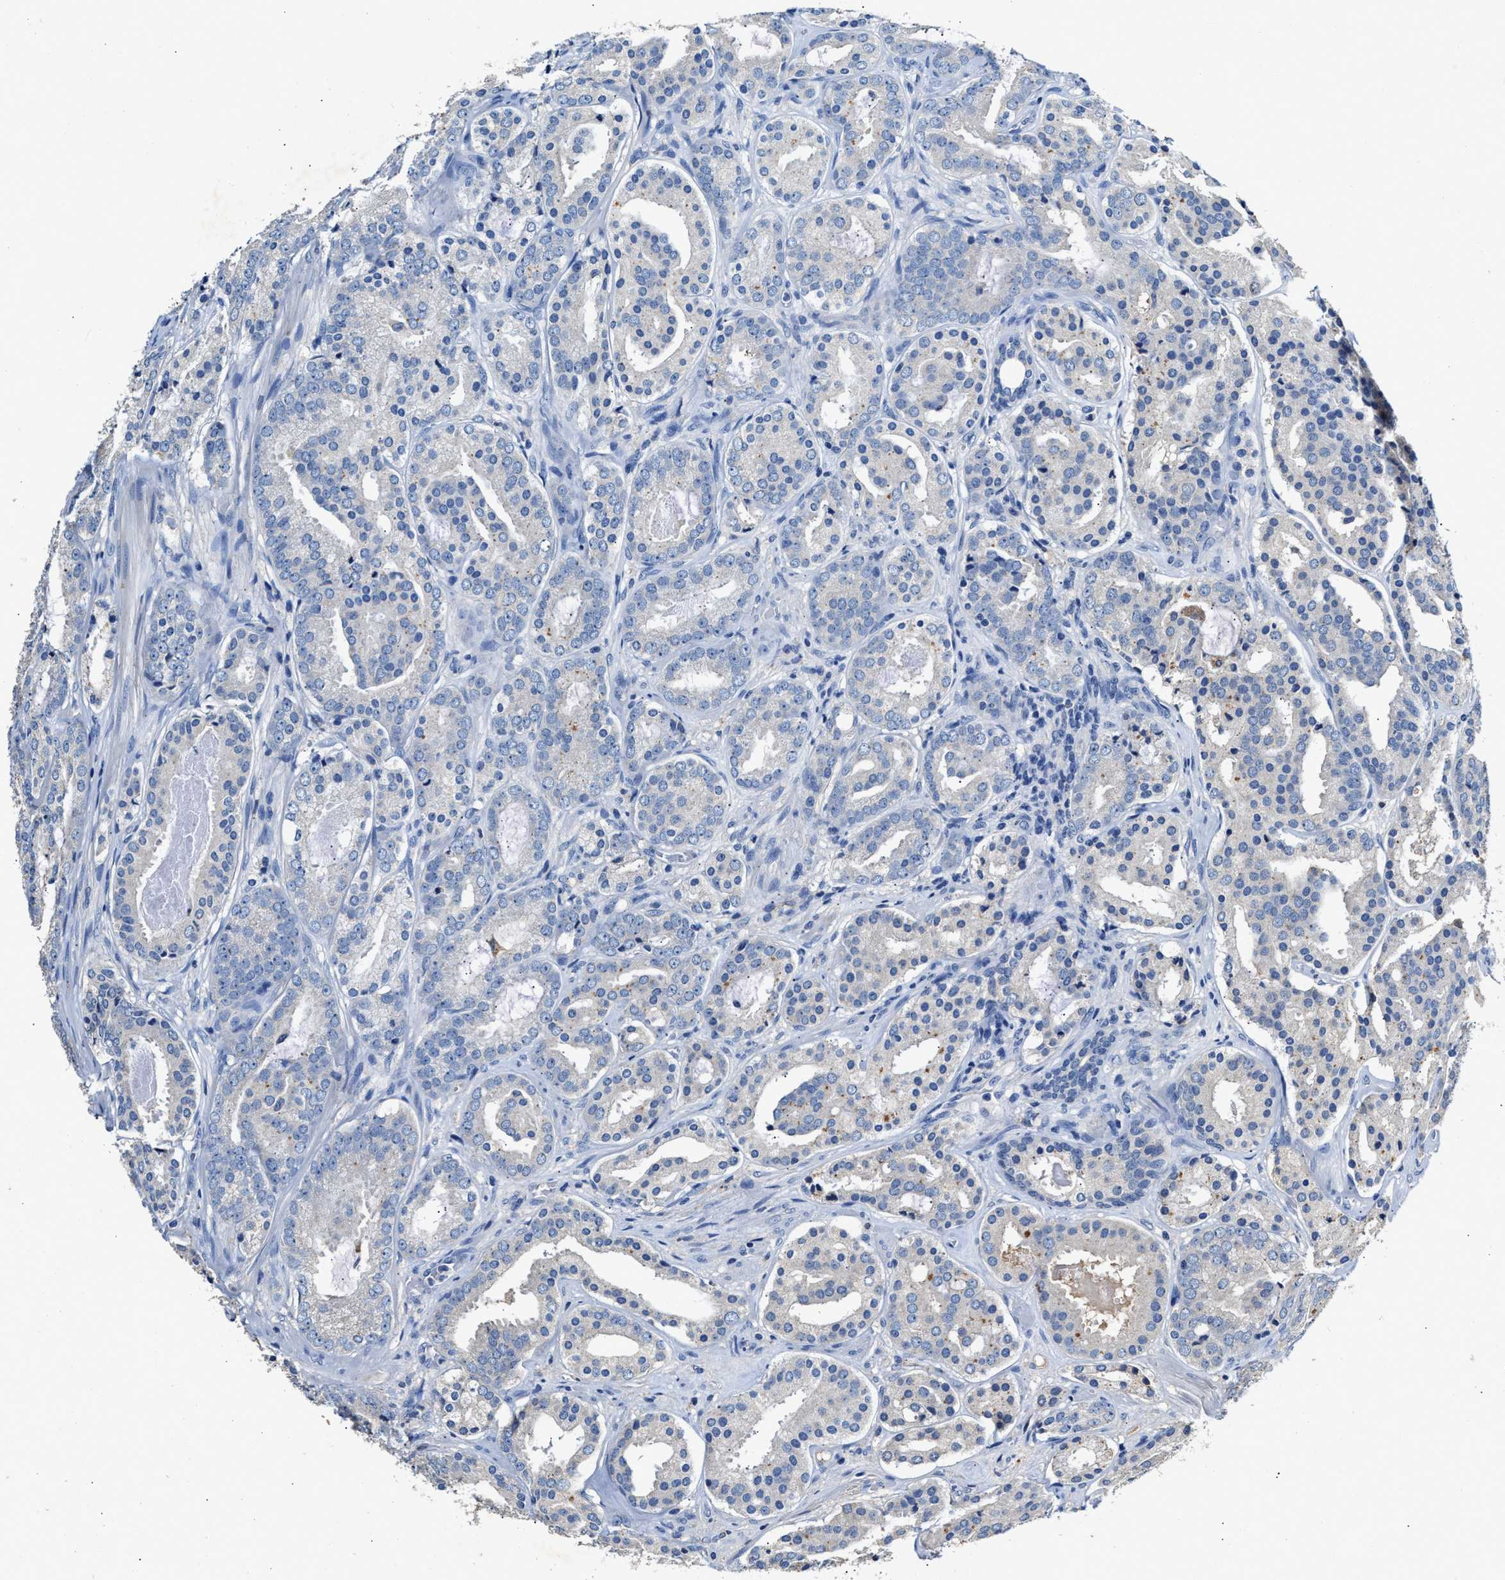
{"staining": {"intensity": "negative", "quantity": "none", "location": "none"}, "tissue": "prostate cancer", "cell_type": "Tumor cells", "image_type": "cancer", "snomed": [{"axis": "morphology", "description": "Adenocarcinoma, Low grade"}, {"axis": "topography", "description": "Prostate"}], "caption": "This image is of prostate low-grade adenocarcinoma stained with IHC to label a protein in brown with the nuclei are counter-stained blue. There is no staining in tumor cells.", "gene": "SLCO2B1", "patient": {"sex": "male", "age": 69}}